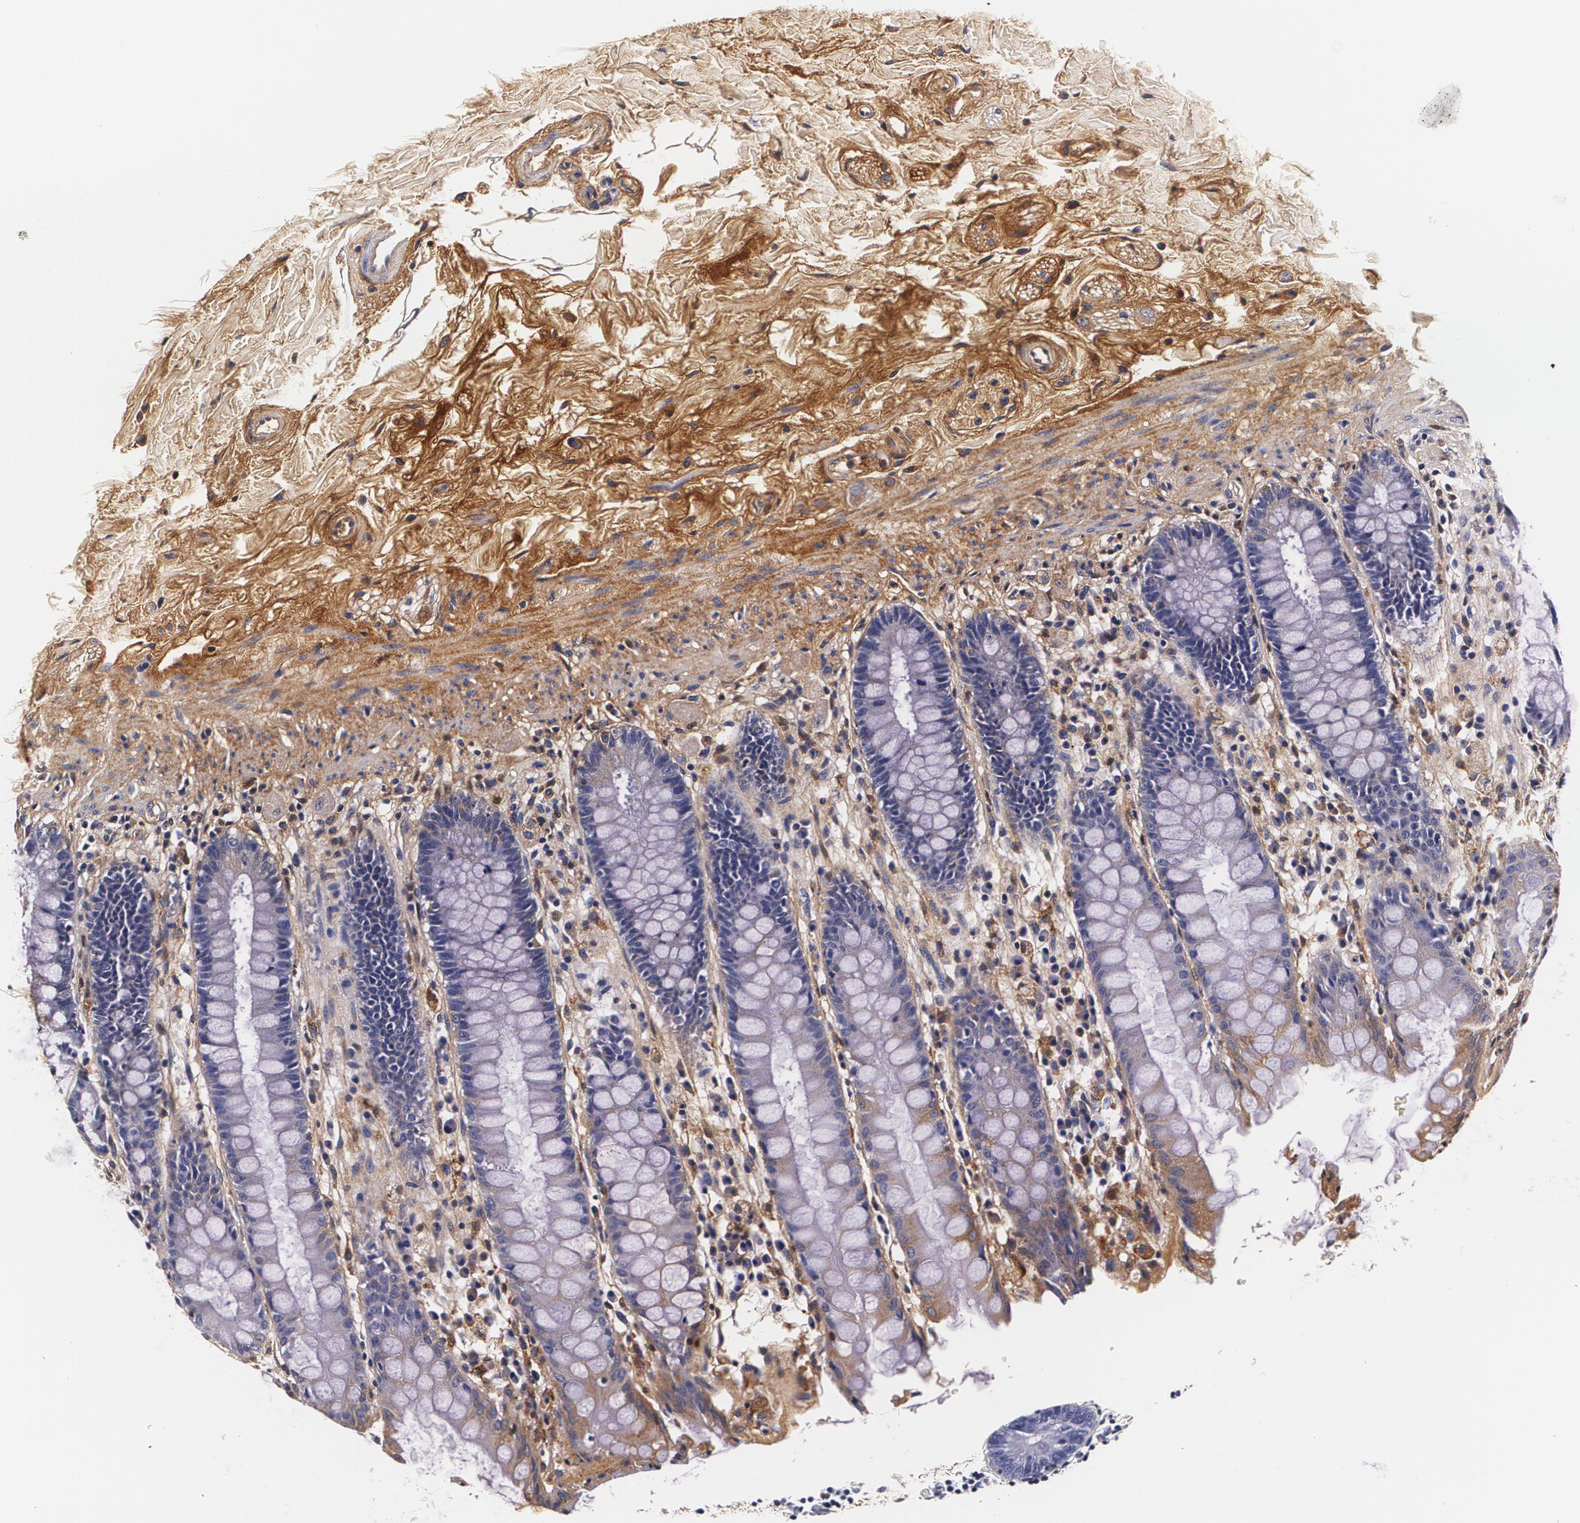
{"staining": {"intensity": "negative", "quantity": "none", "location": "none"}, "tissue": "rectum", "cell_type": "Glandular cells", "image_type": "normal", "snomed": [{"axis": "morphology", "description": "Normal tissue, NOS"}, {"axis": "topography", "description": "Rectum"}], "caption": "This histopathology image is of unremarkable rectum stained with immunohistochemistry (IHC) to label a protein in brown with the nuclei are counter-stained blue. There is no expression in glandular cells. The staining is performed using DAB brown chromogen with nuclei counter-stained in using hematoxylin.", "gene": "TTR", "patient": {"sex": "female", "age": 46}}